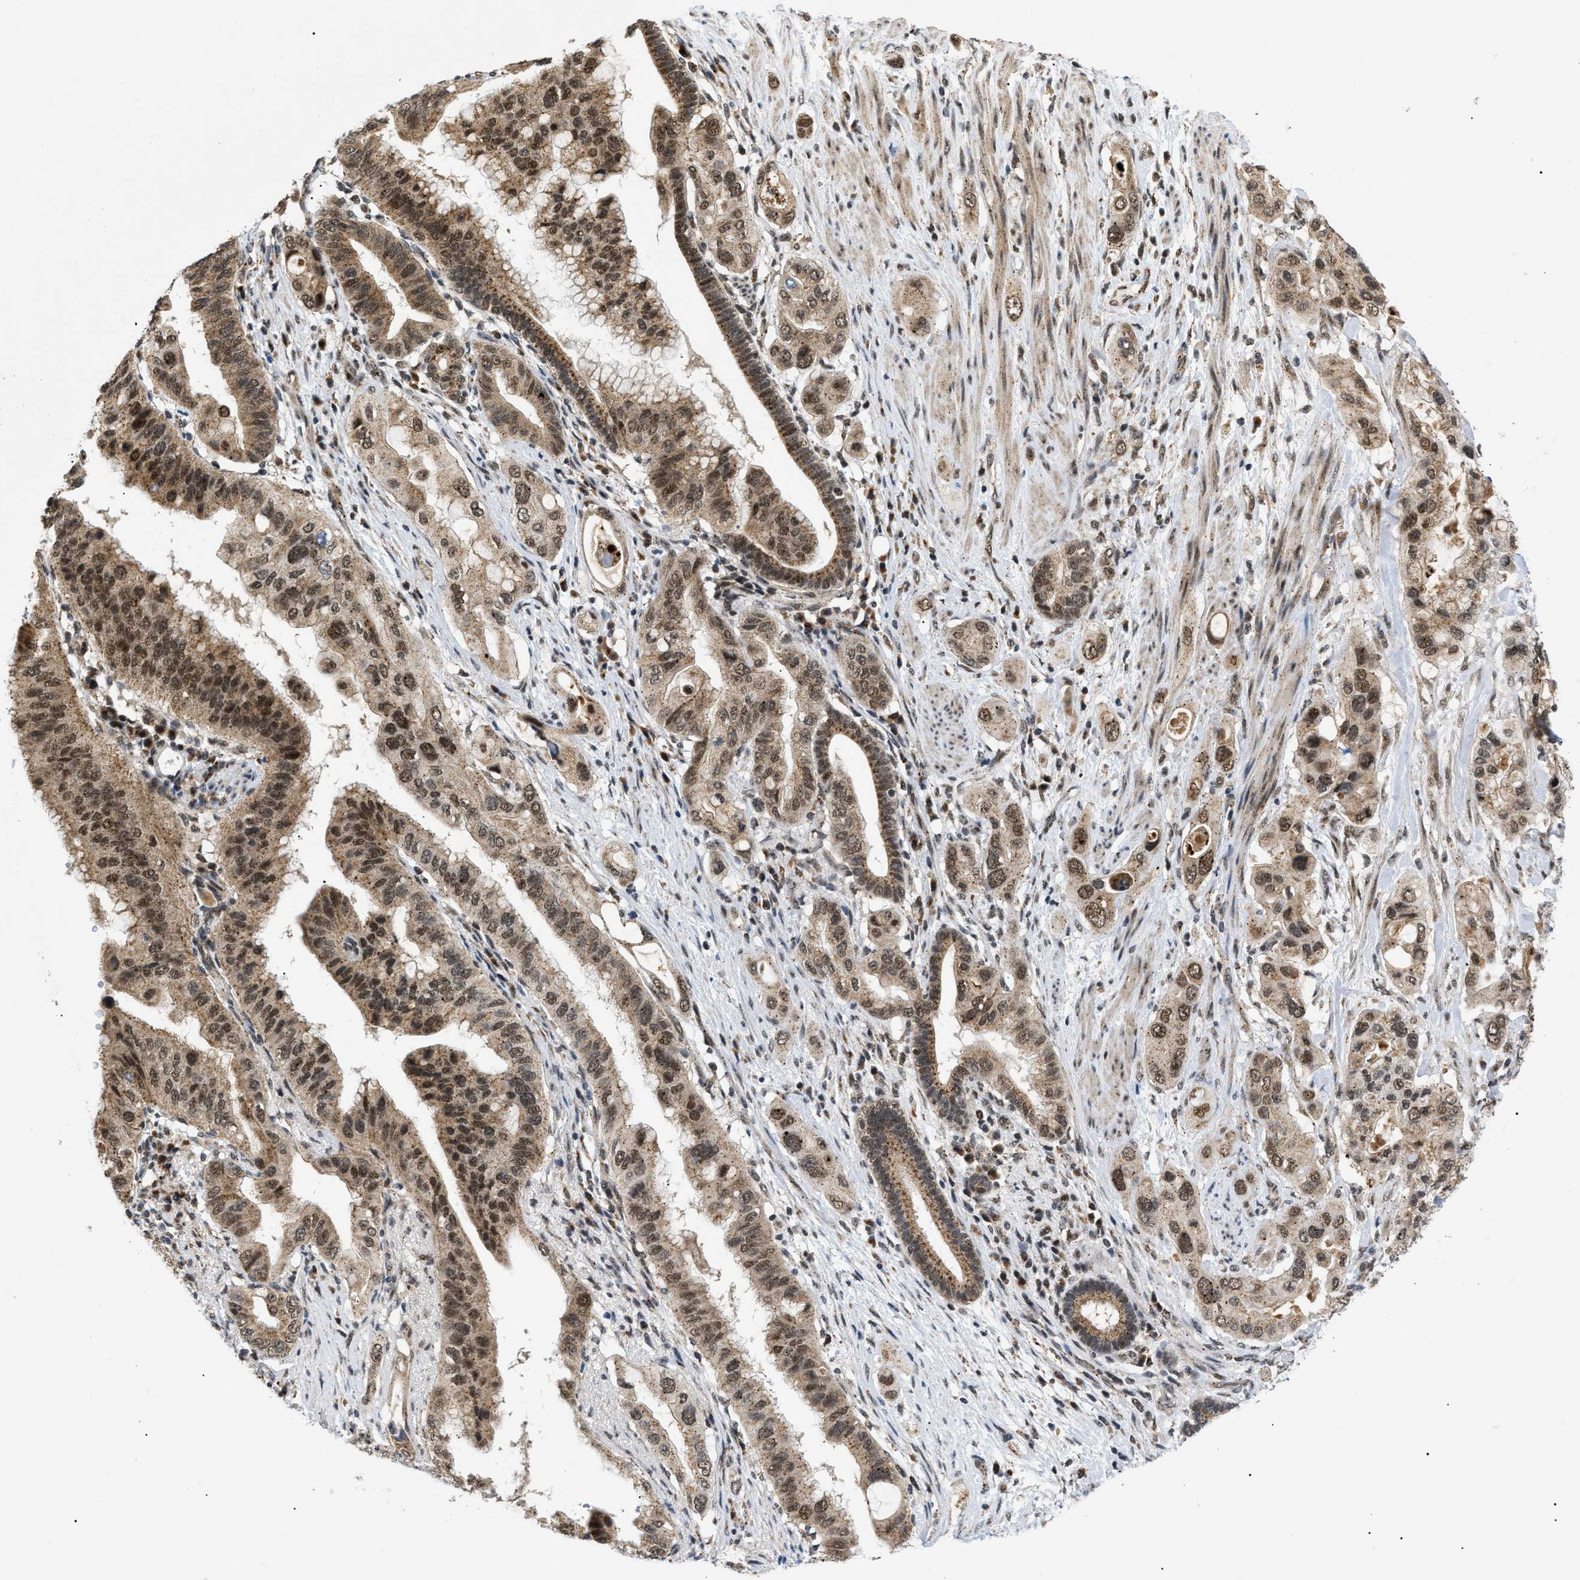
{"staining": {"intensity": "moderate", "quantity": ">75%", "location": "cytoplasmic/membranous,nuclear"}, "tissue": "pancreatic cancer", "cell_type": "Tumor cells", "image_type": "cancer", "snomed": [{"axis": "morphology", "description": "Adenocarcinoma, NOS"}, {"axis": "topography", "description": "Pancreas"}], "caption": "Immunohistochemistry (IHC) (DAB (3,3'-diaminobenzidine)) staining of human adenocarcinoma (pancreatic) displays moderate cytoplasmic/membranous and nuclear protein expression in about >75% of tumor cells. (brown staining indicates protein expression, while blue staining denotes nuclei).", "gene": "ZBTB11", "patient": {"sex": "female", "age": 56}}